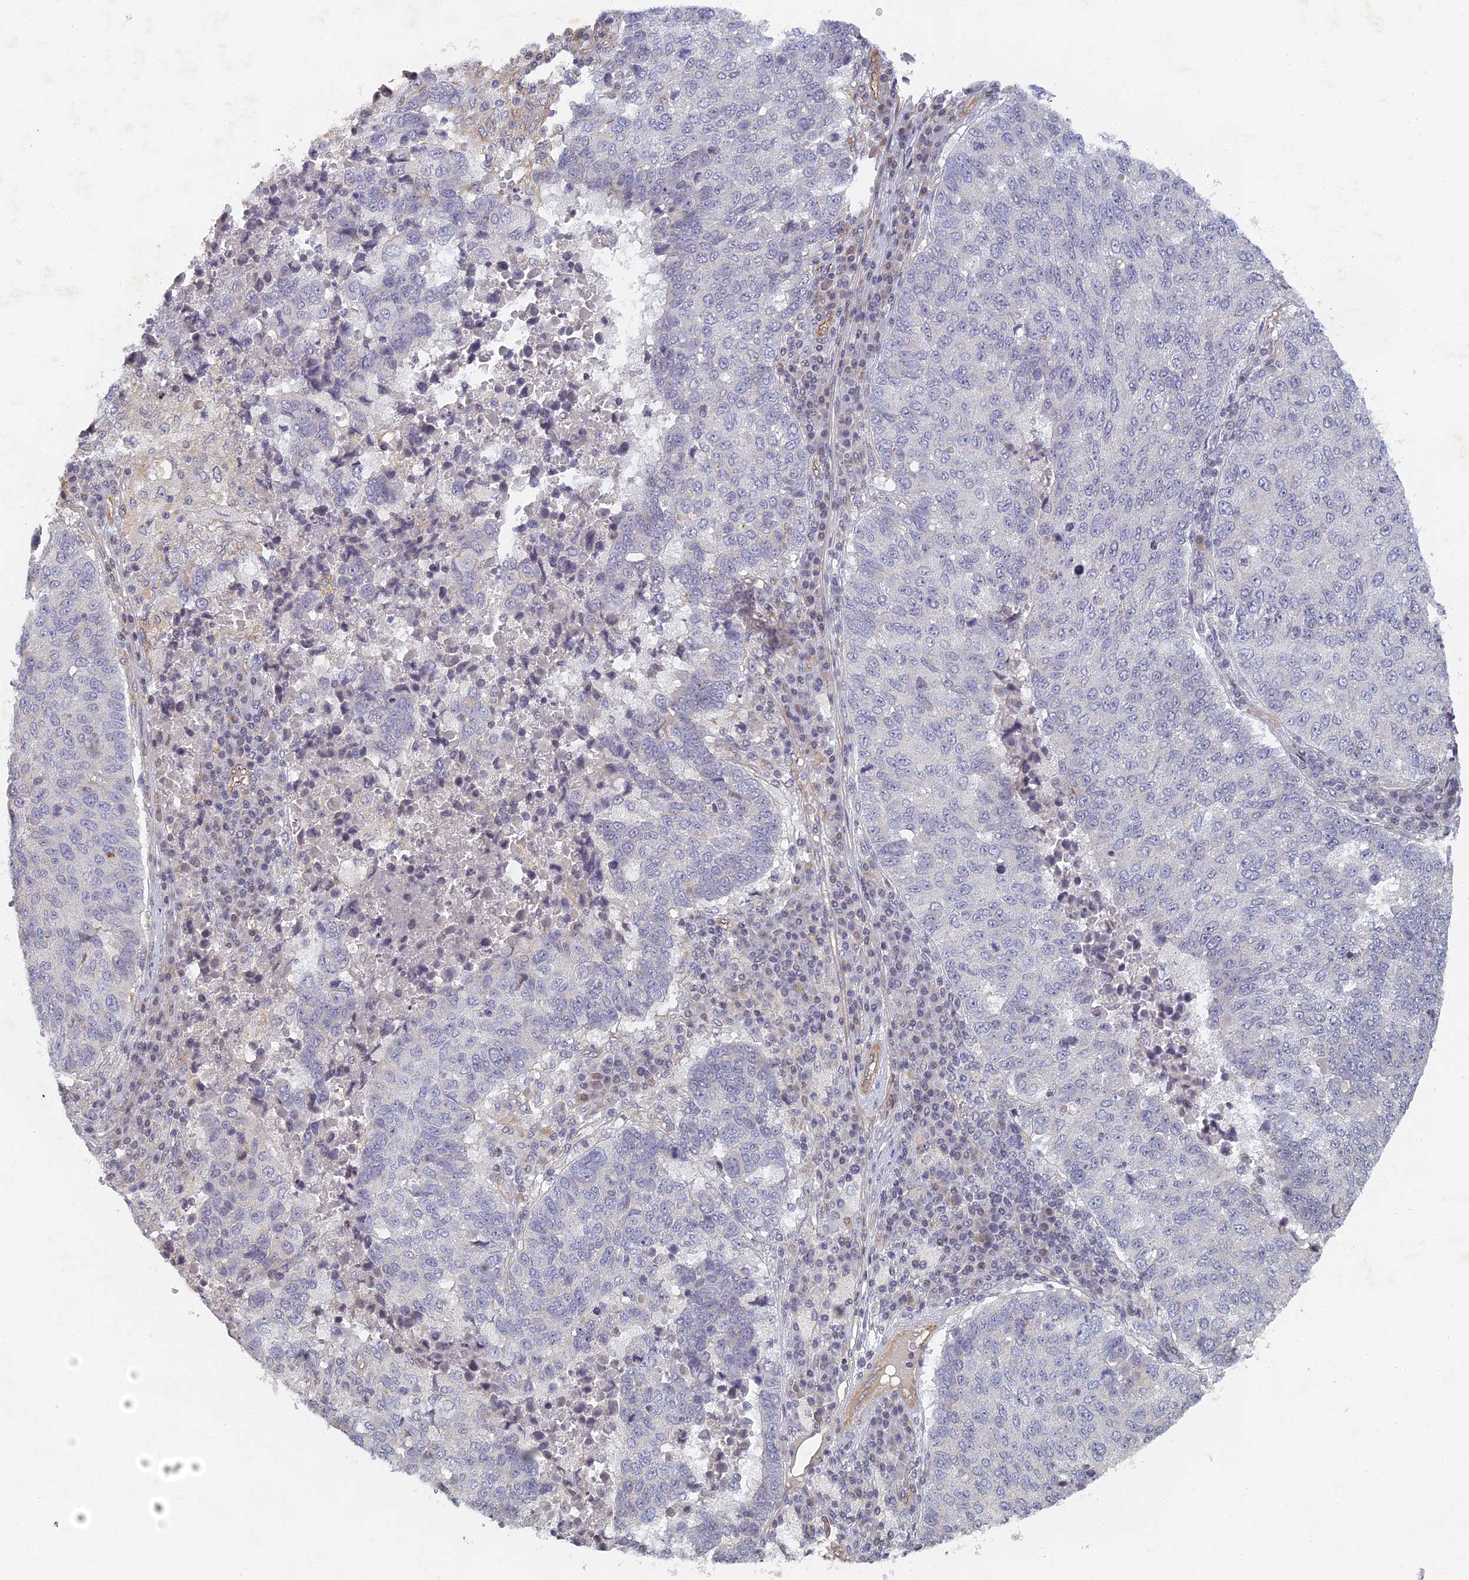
{"staining": {"intensity": "negative", "quantity": "none", "location": "none"}, "tissue": "lung cancer", "cell_type": "Tumor cells", "image_type": "cancer", "snomed": [{"axis": "morphology", "description": "Squamous cell carcinoma, NOS"}, {"axis": "topography", "description": "Lung"}], "caption": "A photomicrograph of human lung cancer is negative for staining in tumor cells.", "gene": "ABCB10", "patient": {"sex": "male", "age": 73}}